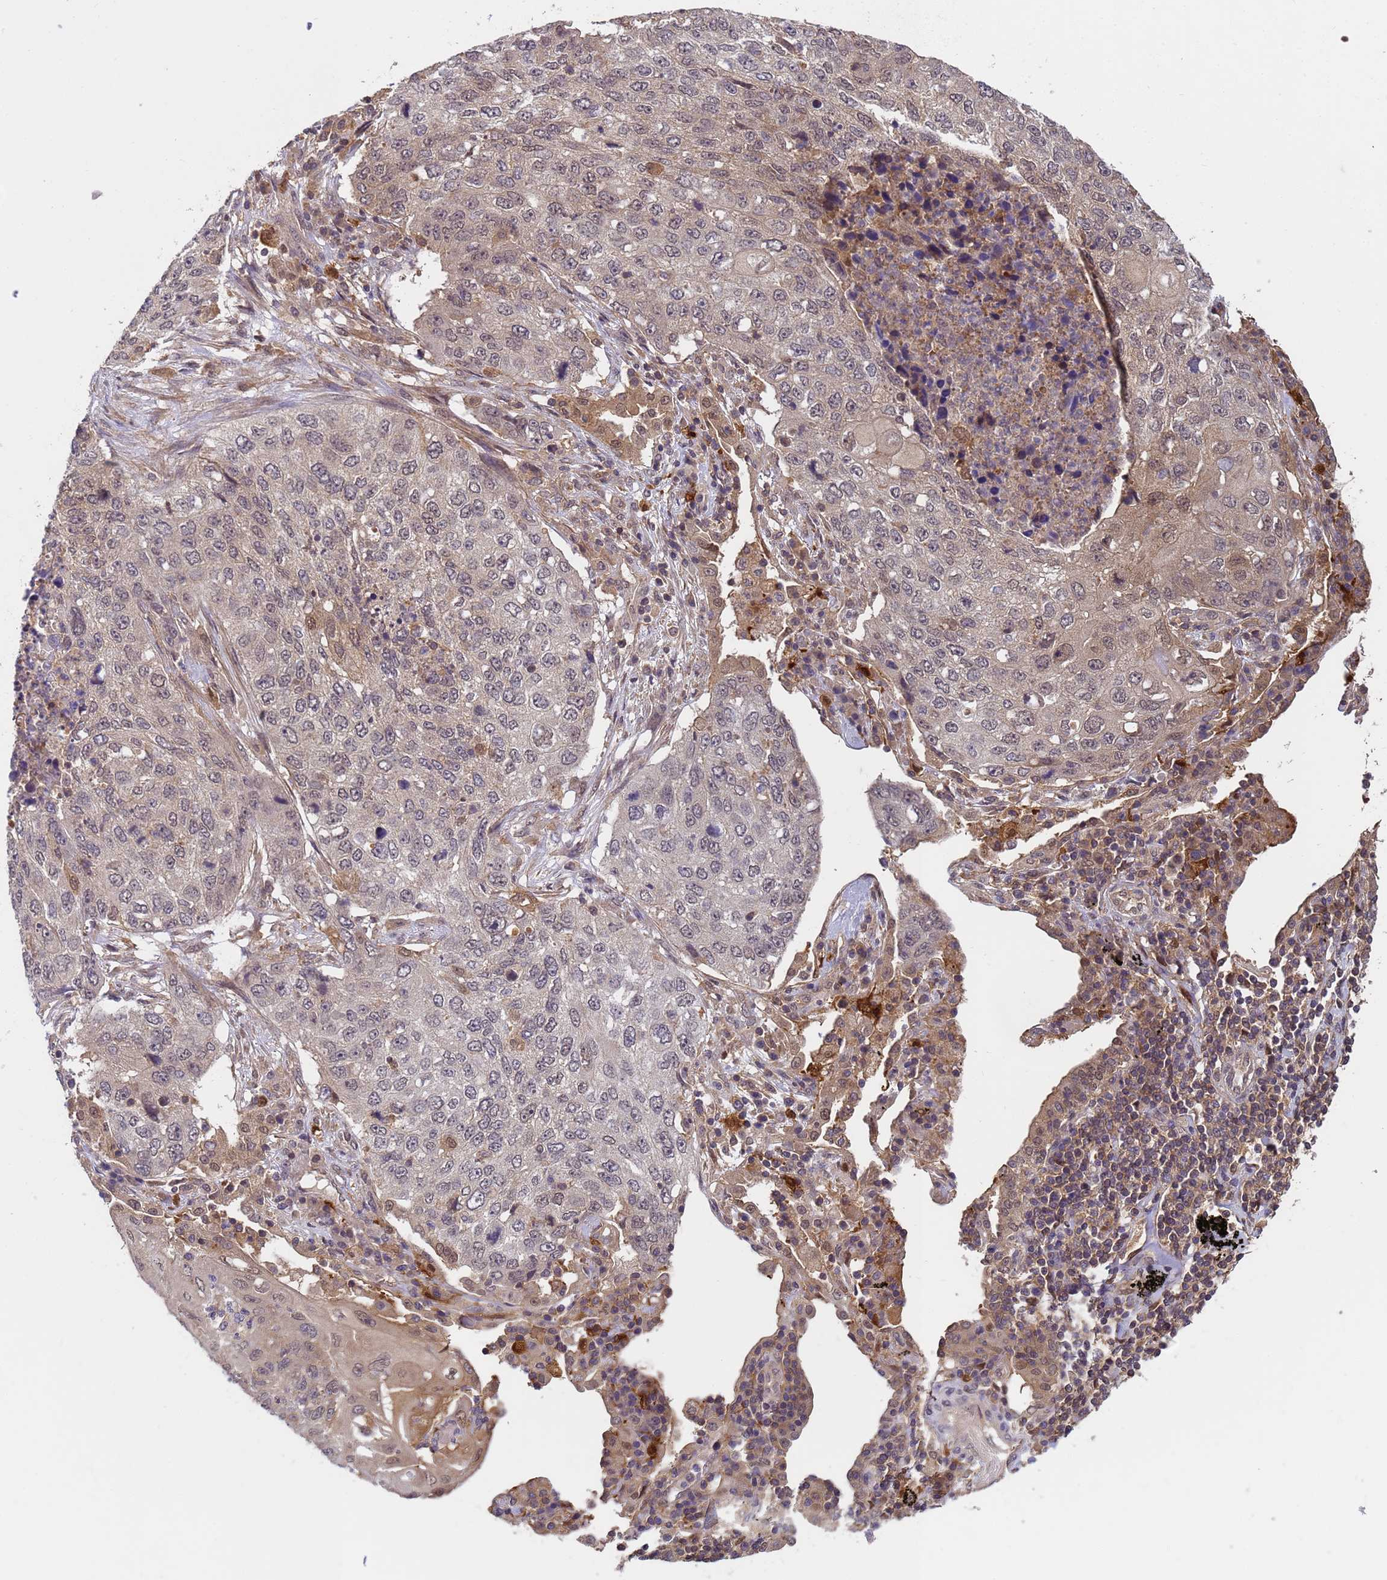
{"staining": {"intensity": "moderate", "quantity": "<25%", "location": "cytoplasmic/membranous,nuclear"}, "tissue": "lung cancer", "cell_type": "Tumor cells", "image_type": "cancer", "snomed": [{"axis": "morphology", "description": "Squamous cell carcinoma, NOS"}, {"axis": "topography", "description": "Lung"}], "caption": "Lung squamous cell carcinoma tissue demonstrates moderate cytoplasmic/membranous and nuclear expression in approximately <25% of tumor cells, visualized by immunohistochemistry.", "gene": "NPEPPS", "patient": {"sex": "female", "age": 63}}